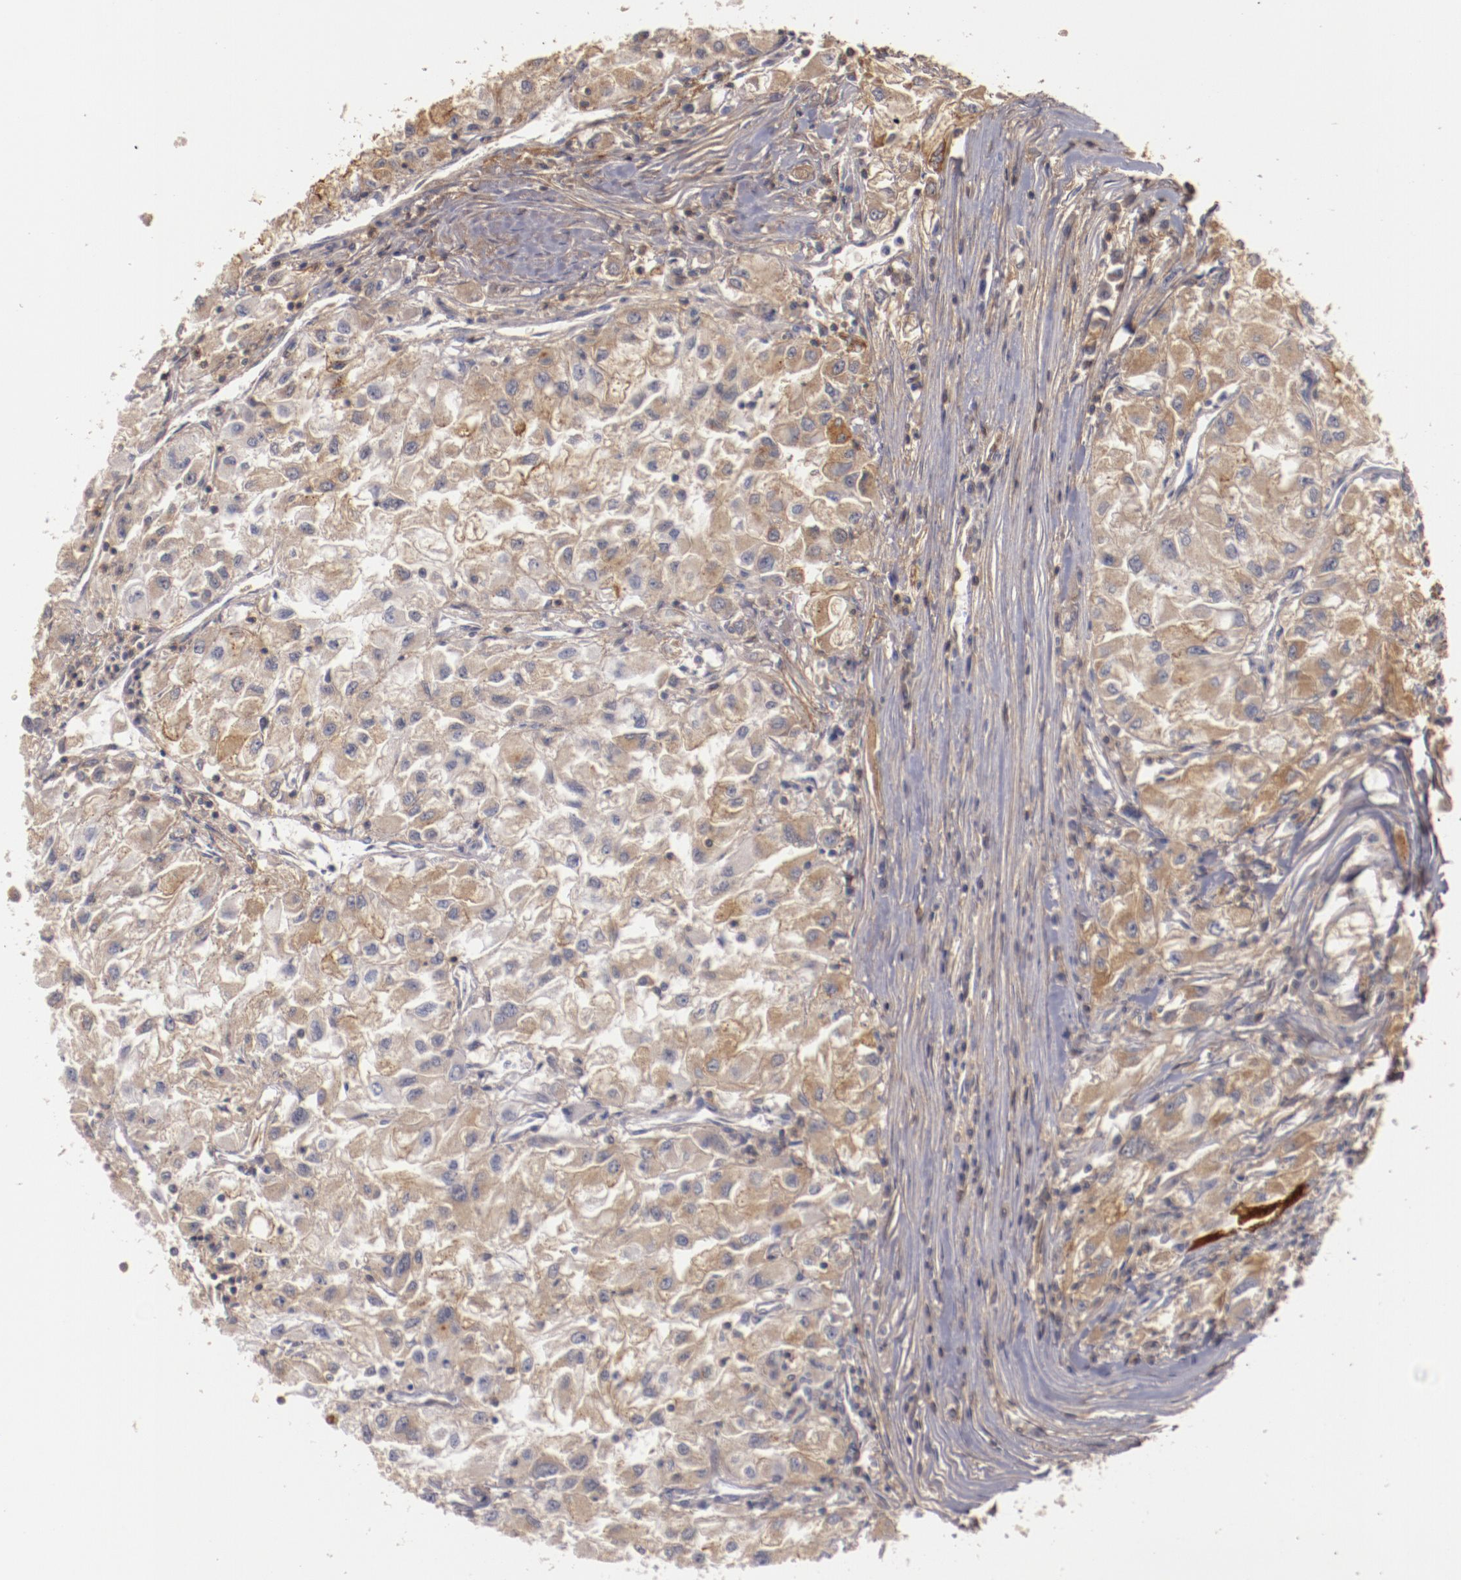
{"staining": {"intensity": "moderate", "quantity": "25%-75%", "location": "cytoplasmic/membranous"}, "tissue": "renal cancer", "cell_type": "Tumor cells", "image_type": "cancer", "snomed": [{"axis": "morphology", "description": "Adenocarcinoma, NOS"}, {"axis": "topography", "description": "Kidney"}], "caption": "Immunohistochemistry (IHC) staining of renal adenocarcinoma, which demonstrates medium levels of moderate cytoplasmic/membranous expression in about 25%-75% of tumor cells indicating moderate cytoplasmic/membranous protein positivity. The staining was performed using DAB (3,3'-diaminobenzidine) (brown) for protein detection and nuclei were counterstained in hematoxylin (blue).", "gene": "MBL2", "patient": {"sex": "male", "age": 59}}